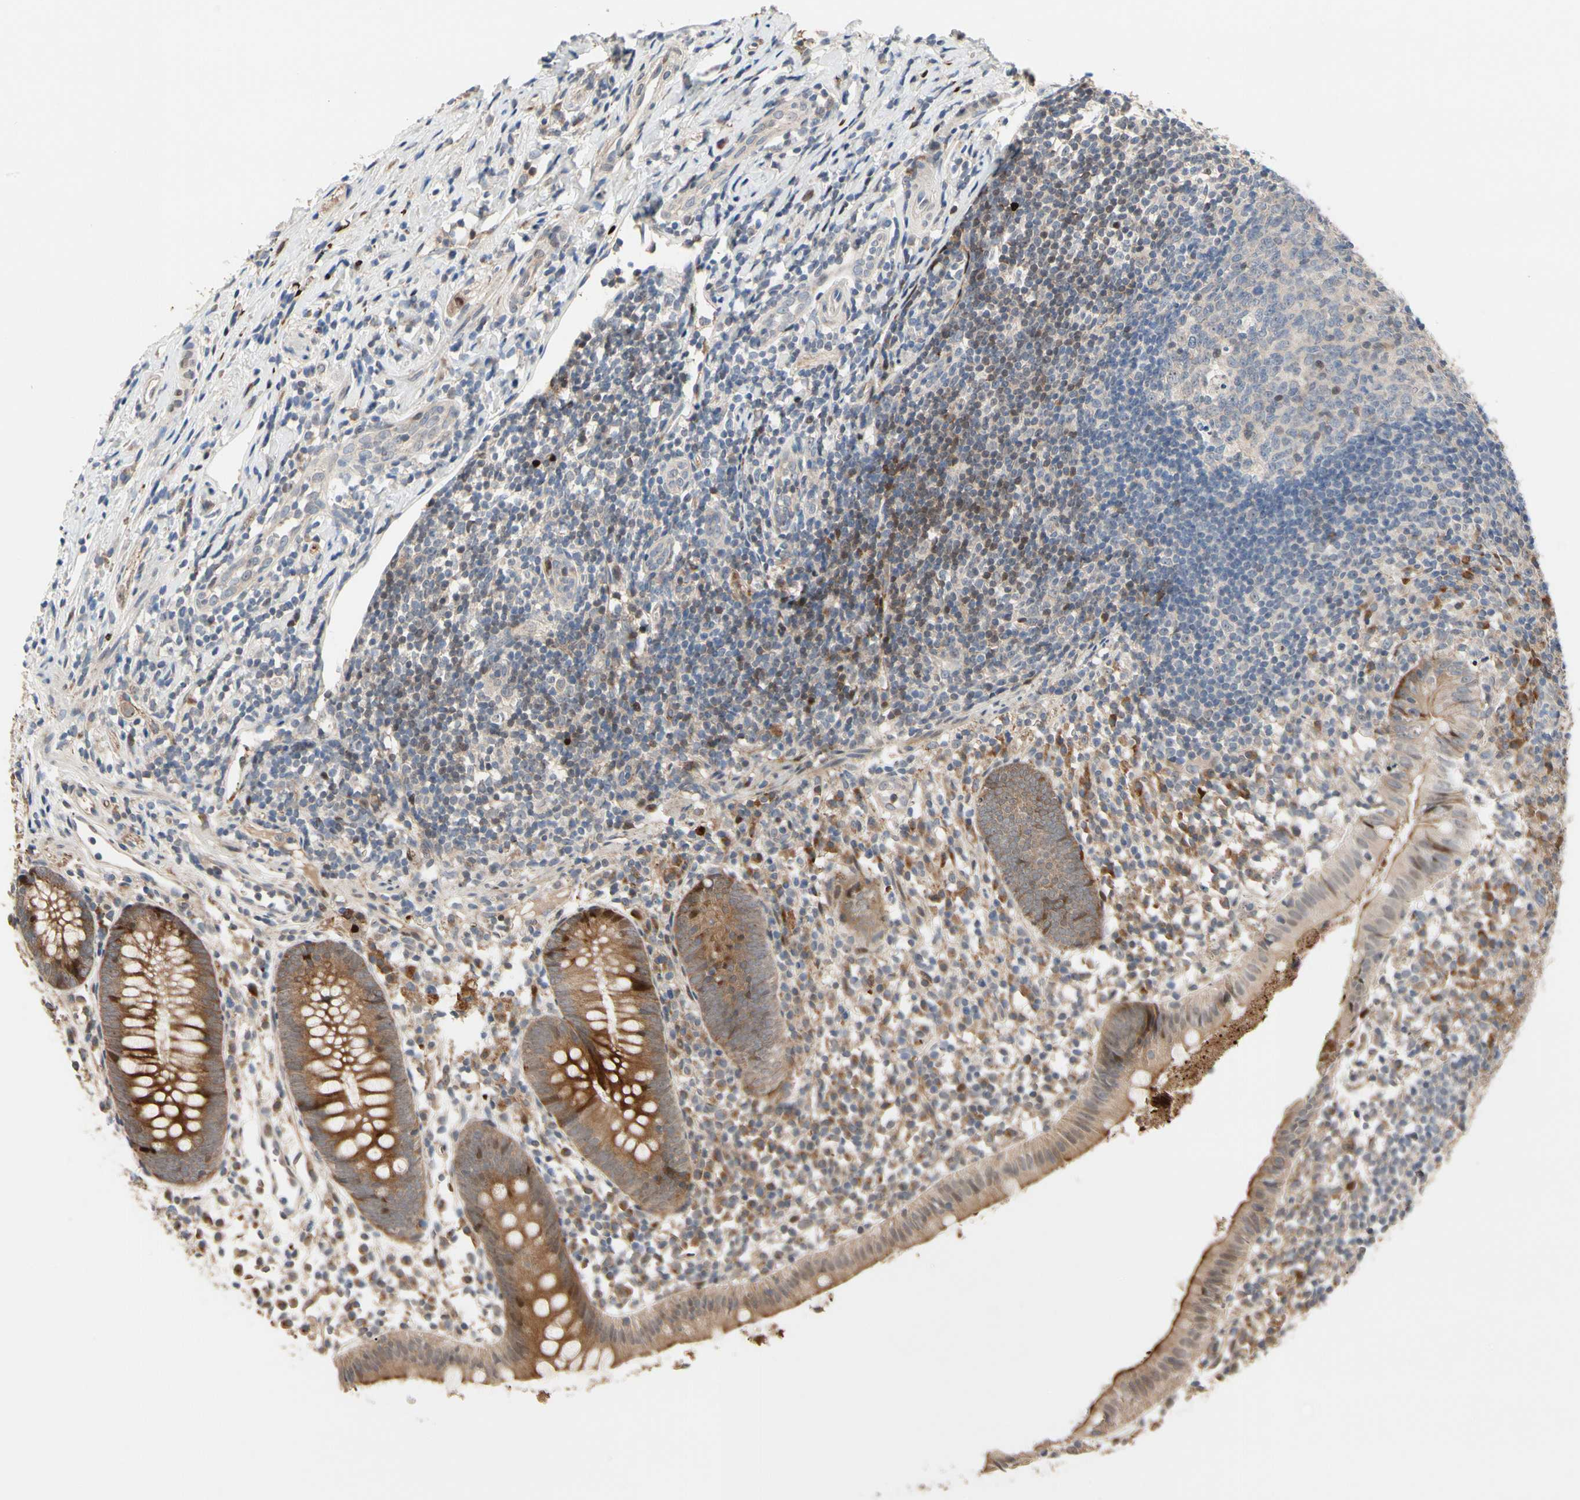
{"staining": {"intensity": "strong", "quantity": ">75%", "location": "cytoplasmic/membranous"}, "tissue": "appendix", "cell_type": "Glandular cells", "image_type": "normal", "snomed": [{"axis": "morphology", "description": "Normal tissue, NOS"}, {"axis": "topography", "description": "Appendix"}], "caption": "Immunohistochemical staining of benign human appendix exhibits strong cytoplasmic/membranous protein staining in about >75% of glandular cells.", "gene": "HMGCR", "patient": {"sex": "female", "age": 20}}